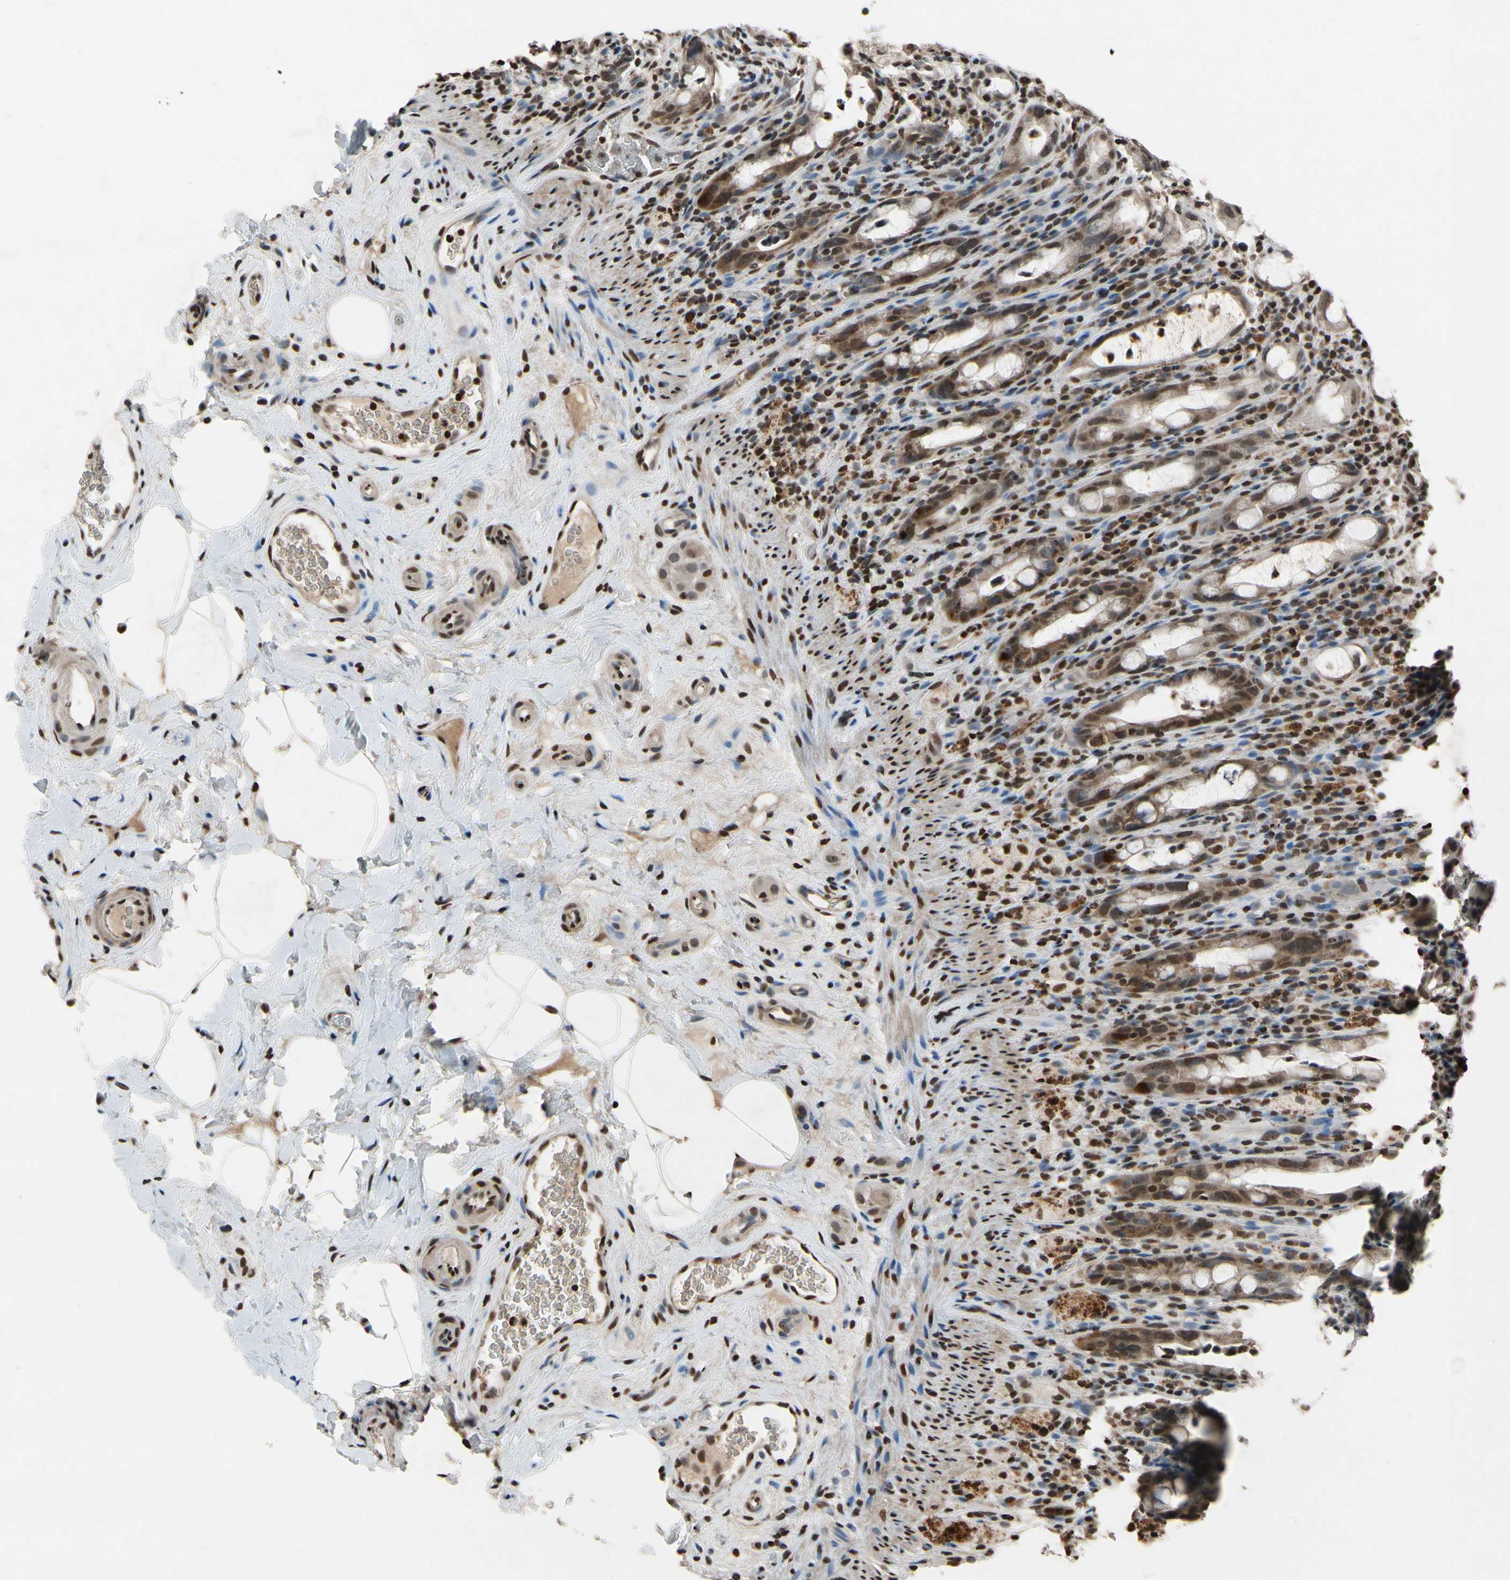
{"staining": {"intensity": "strong", "quantity": "25%-75%", "location": "cytoplasmic/membranous,nuclear"}, "tissue": "rectum", "cell_type": "Glandular cells", "image_type": "normal", "snomed": [{"axis": "morphology", "description": "Normal tissue, NOS"}, {"axis": "topography", "description": "Rectum"}], "caption": "This is a photomicrograph of immunohistochemistry (IHC) staining of benign rectum, which shows strong staining in the cytoplasmic/membranous,nuclear of glandular cells.", "gene": "HIPK2", "patient": {"sex": "male", "age": 44}}